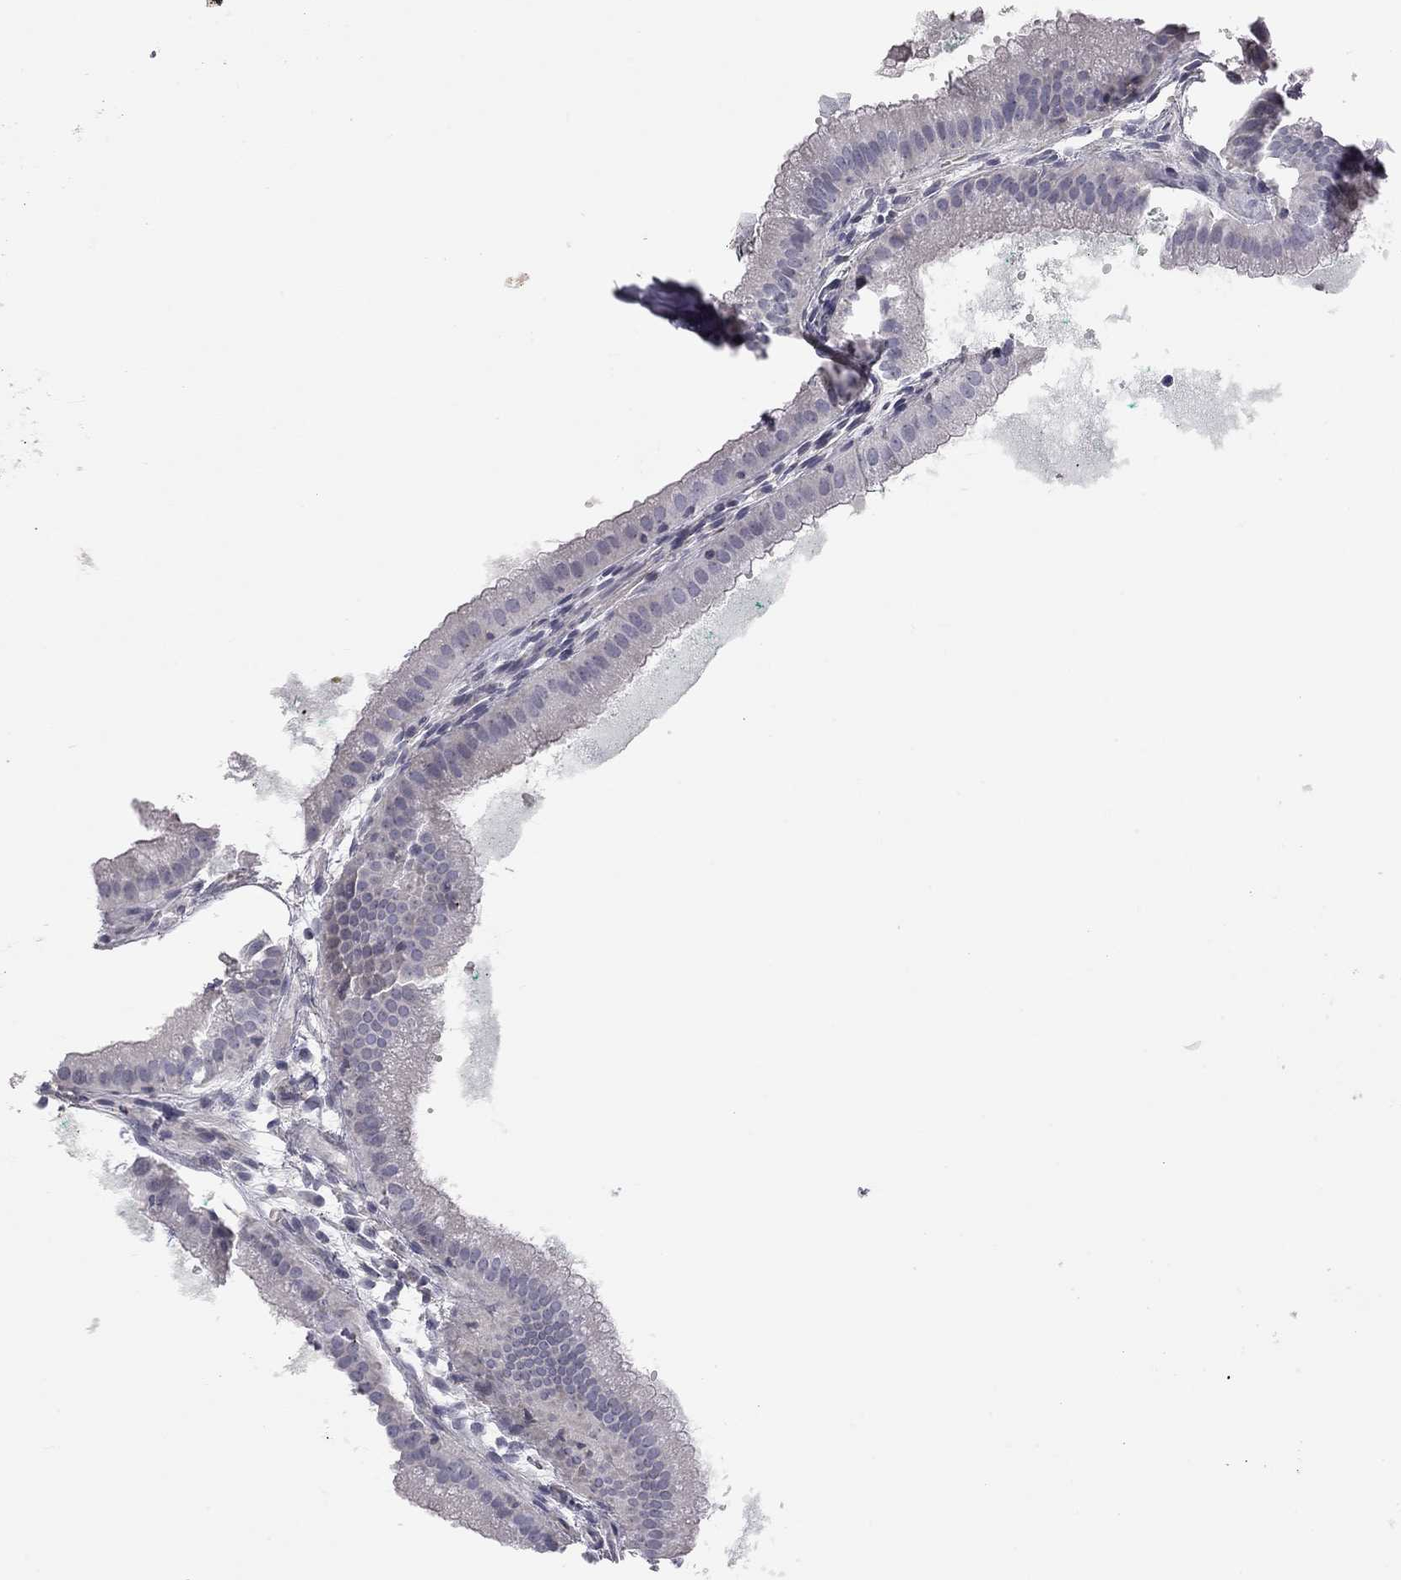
{"staining": {"intensity": "negative", "quantity": "none", "location": "none"}, "tissue": "gallbladder", "cell_type": "Glandular cells", "image_type": "normal", "snomed": [{"axis": "morphology", "description": "Normal tissue, NOS"}, {"axis": "topography", "description": "Gallbladder"}], "caption": "A high-resolution histopathology image shows immunohistochemistry (IHC) staining of unremarkable gallbladder, which displays no significant expression in glandular cells.", "gene": "ADCYAP1", "patient": {"sex": "male", "age": 67}}